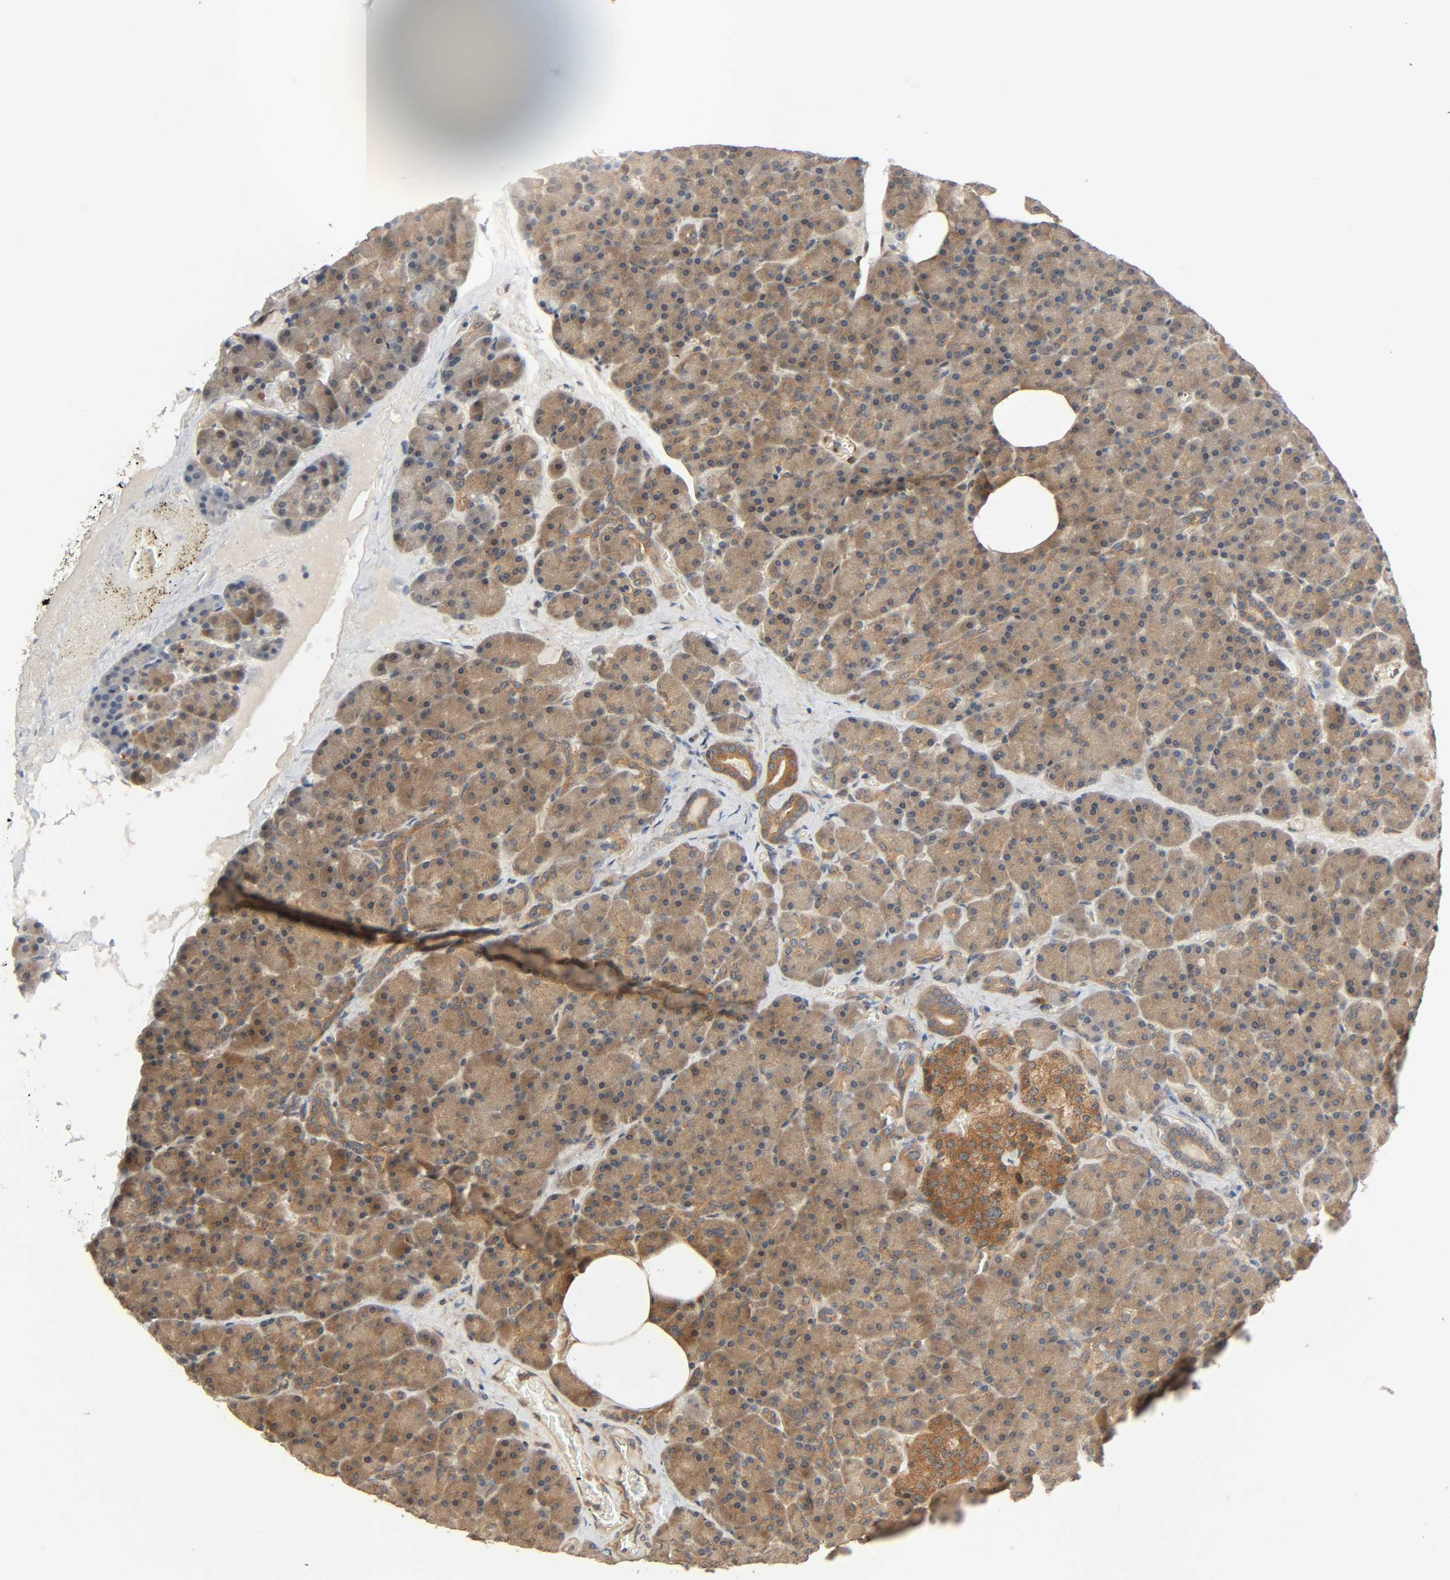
{"staining": {"intensity": "moderate", "quantity": ">75%", "location": "cytoplasmic/membranous"}, "tissue": "pancreas", "cell_type": "Exocrine glandular cells", "image_type": "normal", "snomed": [{"axis": "morphology", "description": "Normal tissue, NOS"}, {"axis": "topography", "description": "Pancreas"}], "caption": "Immunohistochemical staining of unremarkable pancreas exhibits >75% levels of moderate cytoplasmic/membranous protein positivity in approximately >75% of exocrine glandular cells.", "gene": "PPP2R1B", "patient": {"sex": "female", "age": 35}}